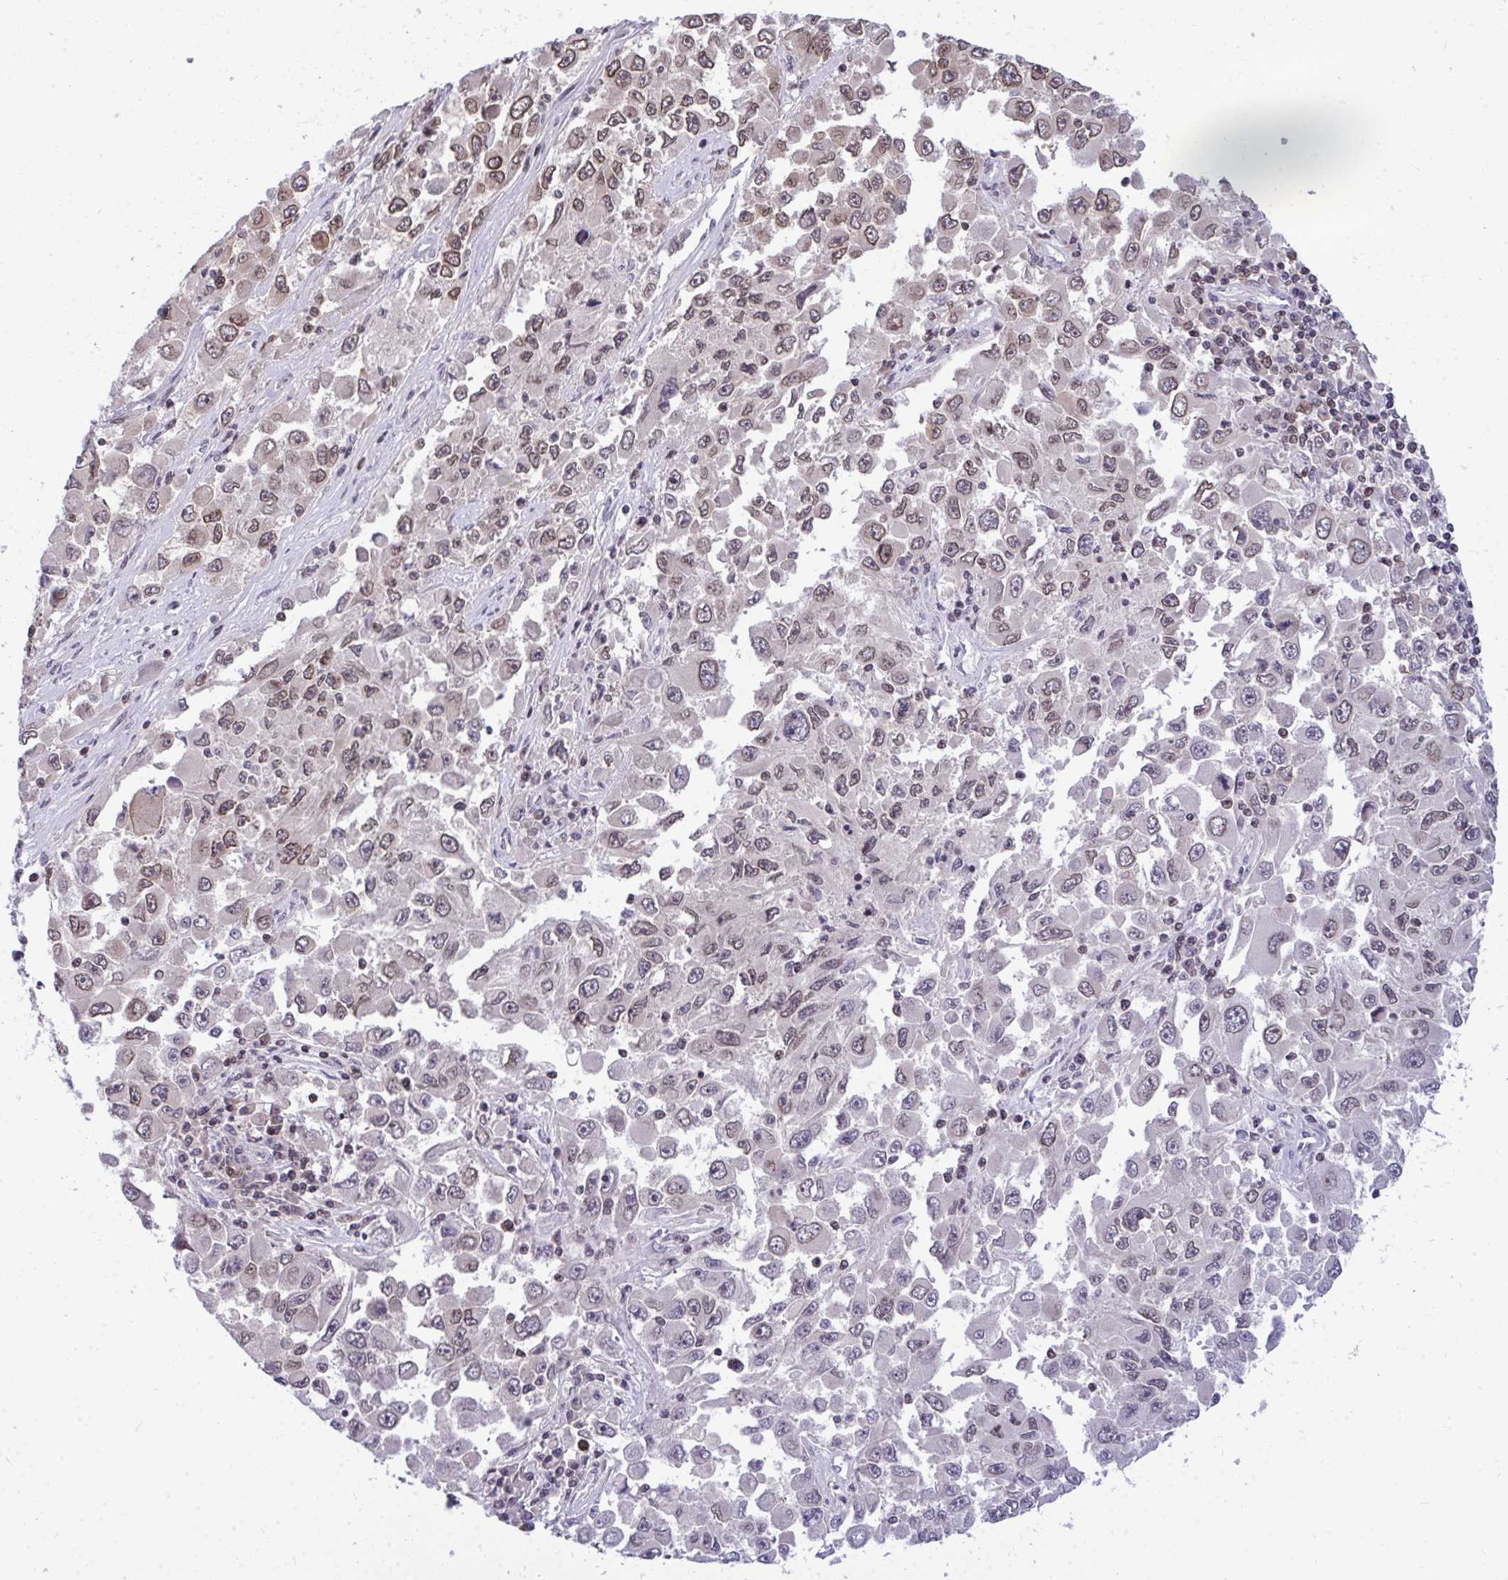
{"staining": {"intensity": "moderate", "quantity": "25%-75%", "location": "cytoplasmic/membranous,nuclear"}, "tissue": "melanoma", "cell_type": "Tumor cells", "image_type": "cancer", "snomed": [{"axis": "morphology", "description": "Malignant melanoma, Metastatic site"}, {"axis": "topography", "description": "Lymph node"}], "caption": "Moderate cytoplasmic/membranous and nuclear protein expression is identified in about 25%-75% of tumor cells in melanoma. Nuclei are stained in blue.", "gene": "JPT1", "patient": {"sex": "female", "age": 67}}